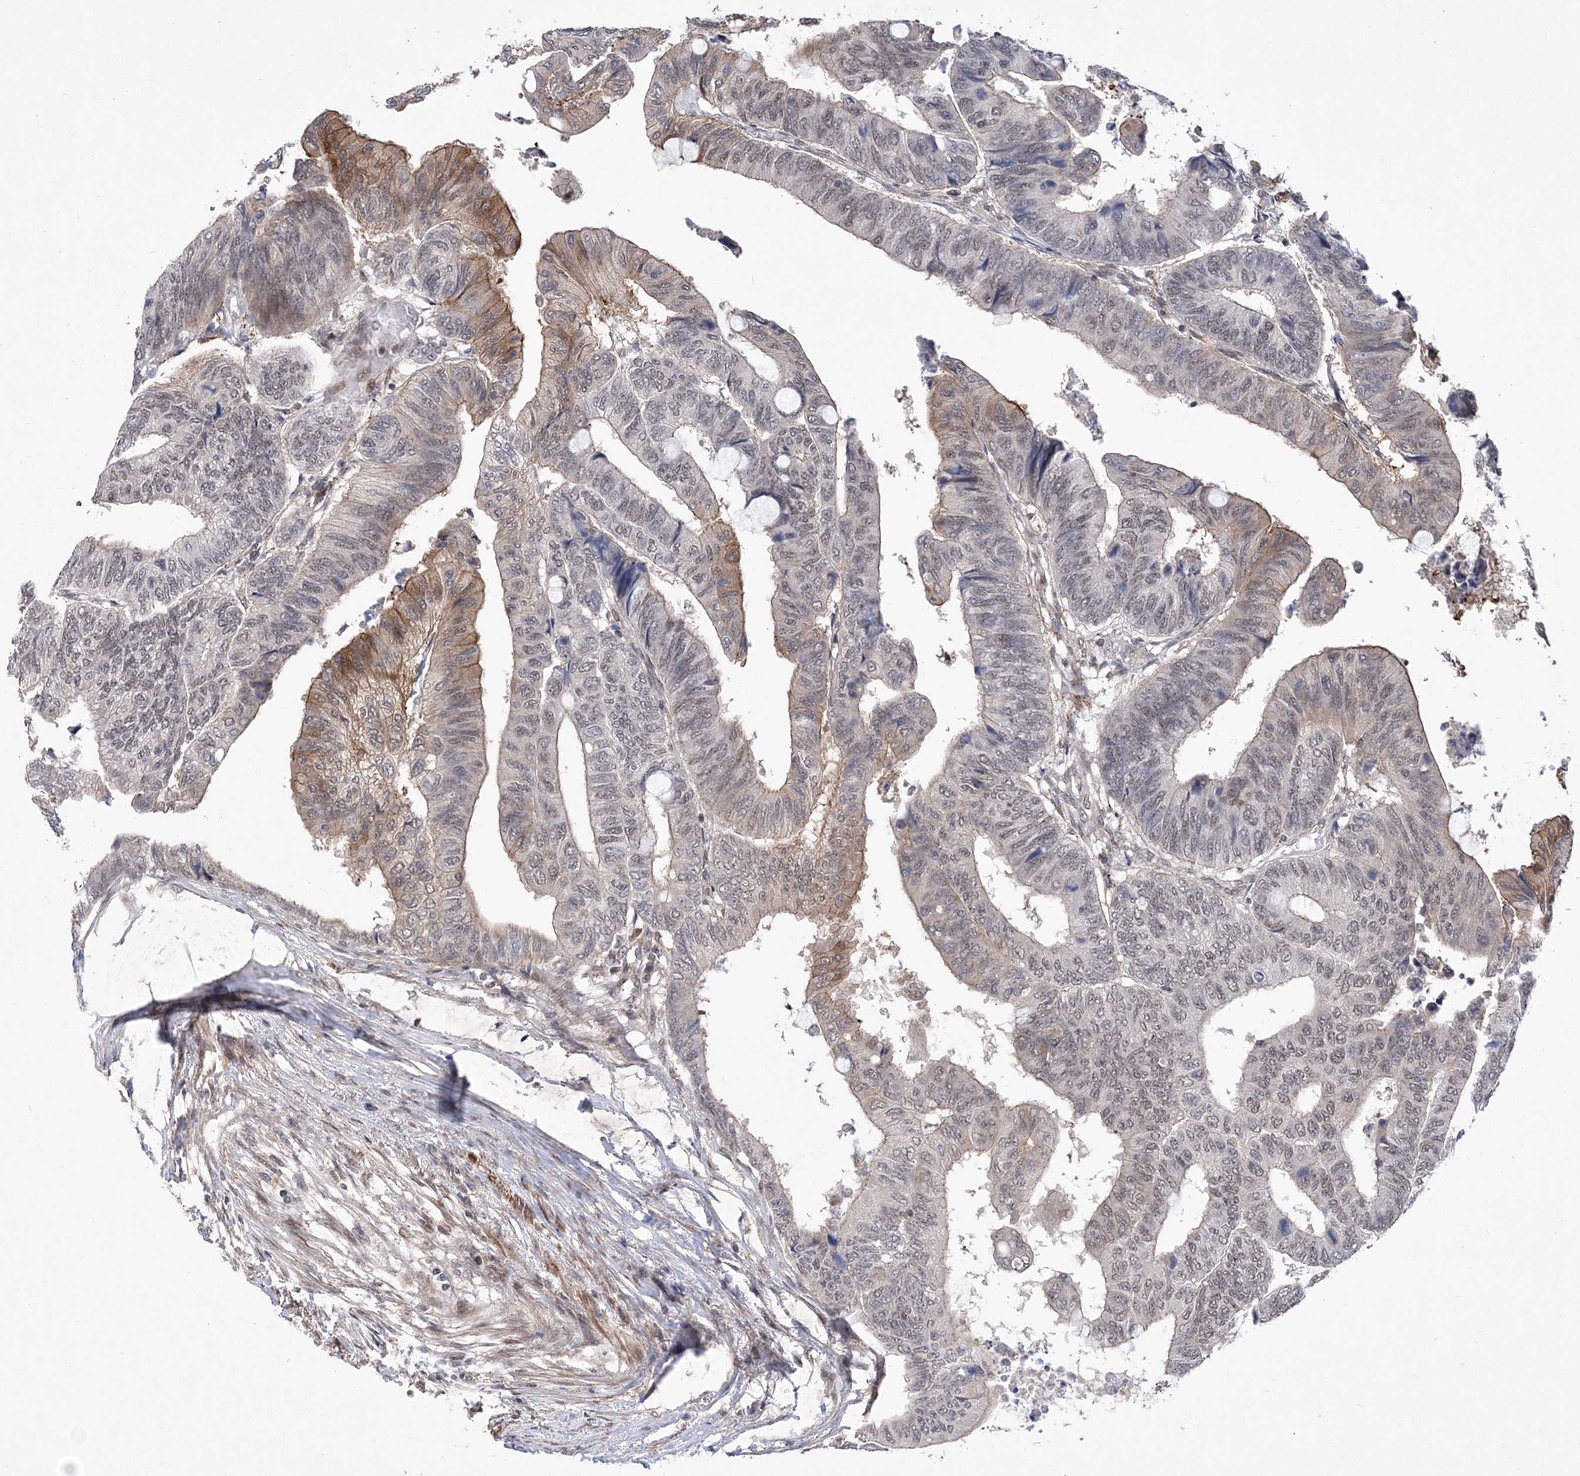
{"staining": {"intensity": "moderate", "quantity": "<25%", "location": "cytoplasmic/membranous,nuclear"}, "tissue": "colorectal cancer", "cell_type": "Tumor cells", "image_type": "cancer", "snomed": [{"axis": "morphology", "description": "Normal tissue, NOS"}, {"axis": "morphology", "description": "Adenocarcinoma, NOS"}, {"axis": "topography", "description": "Rectum"}, {"axis": "topography", "description": "Peripheral nerve tissue"}], "caption": "Adenocarcinoma (colorectal) stained for a protein shows moderate cytoplasmic/membranous and nuclear positivity in tumor cells. The staining was performed using DAB (3,3'-diaminobenzidine), with brown indicating positive protein expression. Nuclei are stained blue with hematoxylin.", "gene": "BOD1L1", "patient": {"sex": "male", "age": 92}}